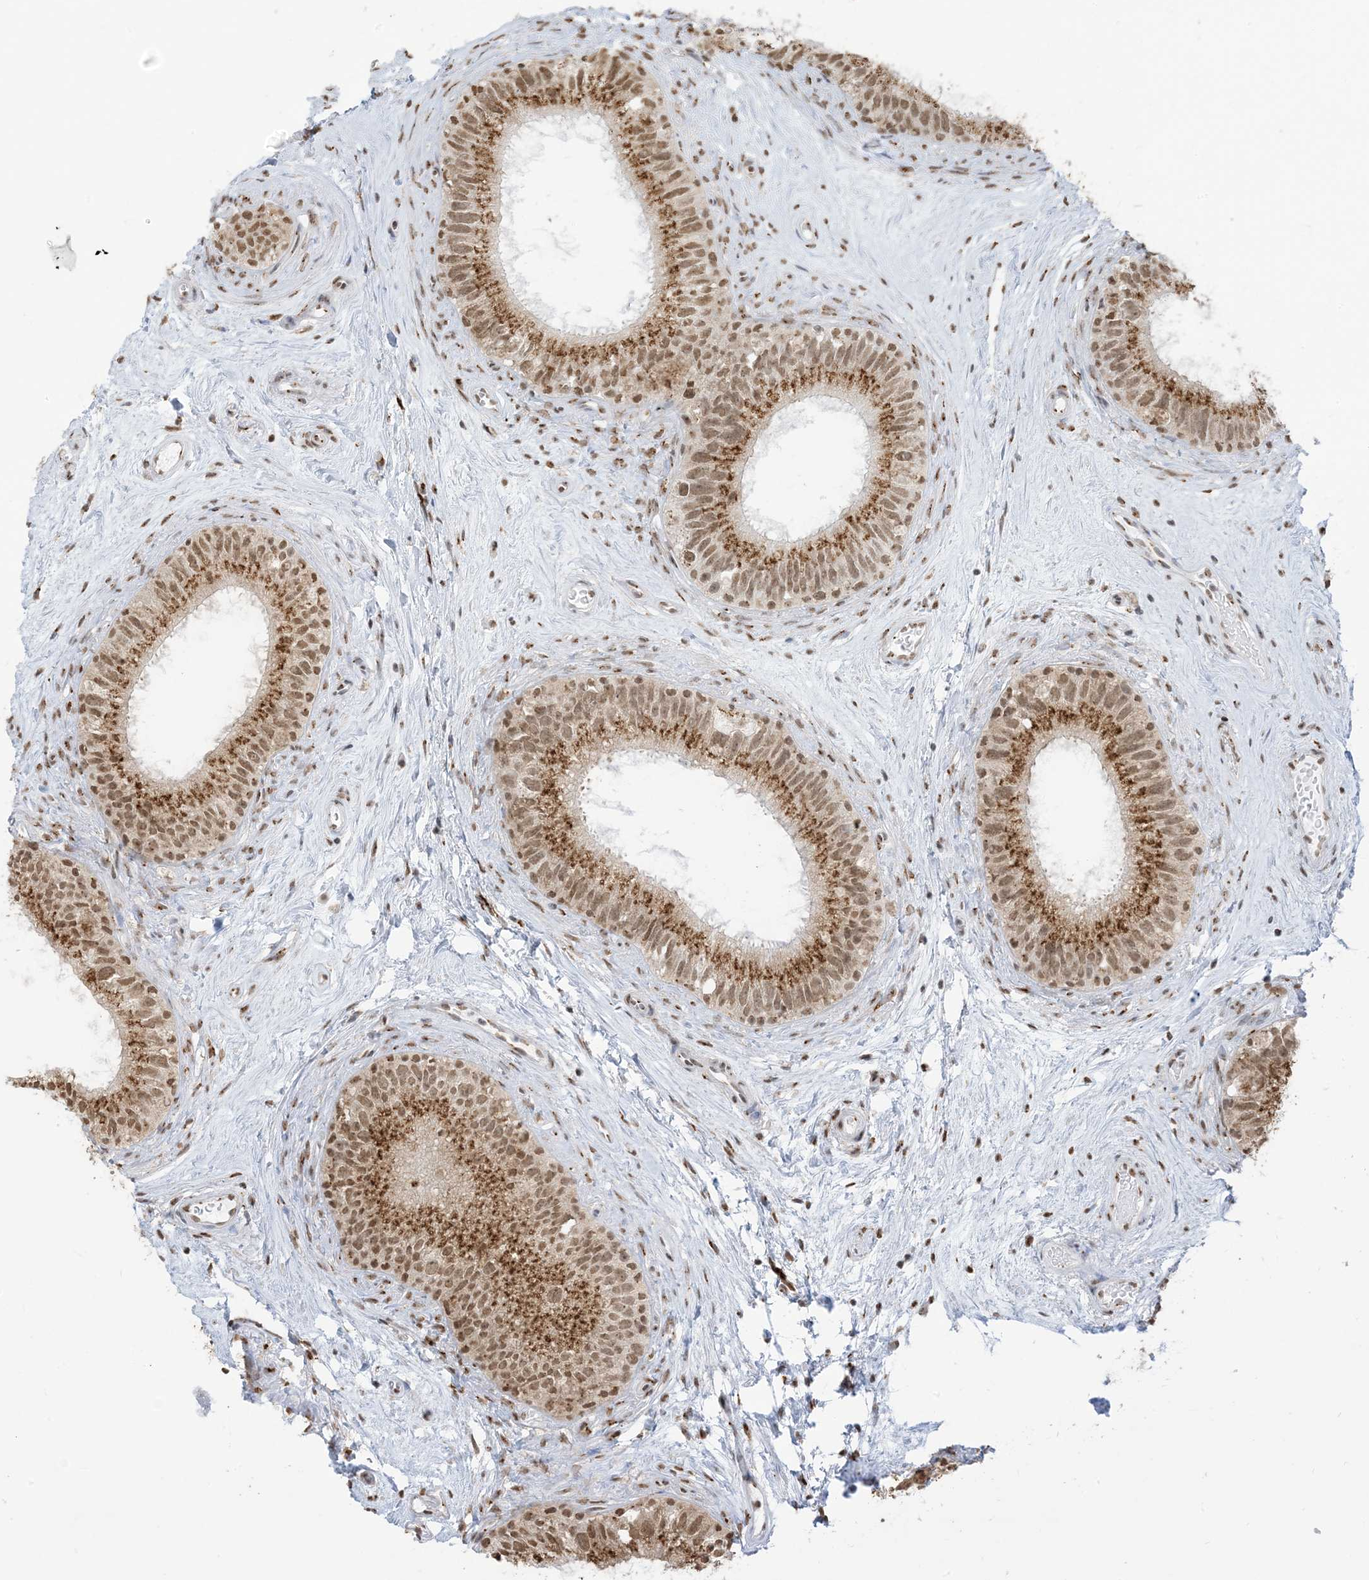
{"staining": {"intensity": "strong", "quantity": ">75%", "location": "cytoplasmic/membranous,nuclear"}, "tissue": "epididymis", "cell_type": "Glandular cells", "image_type": "normal", "snomed": [{"axis": "morphology", "description": "Normal tissue, NOS"}, {"axis": "topography", "description": "Epididymis"}], "caption": "Immunohistochemistry staining of benign epididymis, which shows high levels of strong cytoplasmic/membranous,nuclear staining in approximately >75% of glandular cells indicating strong cytoplasmic/membranous,nuclear protein positivity. The staining was performed using DAB (brown) for protein detection and nuclei were counterstained in hematoxylin (blue).", "gene": "GPR107", "patient": {"sex": "male", "age": 71}}